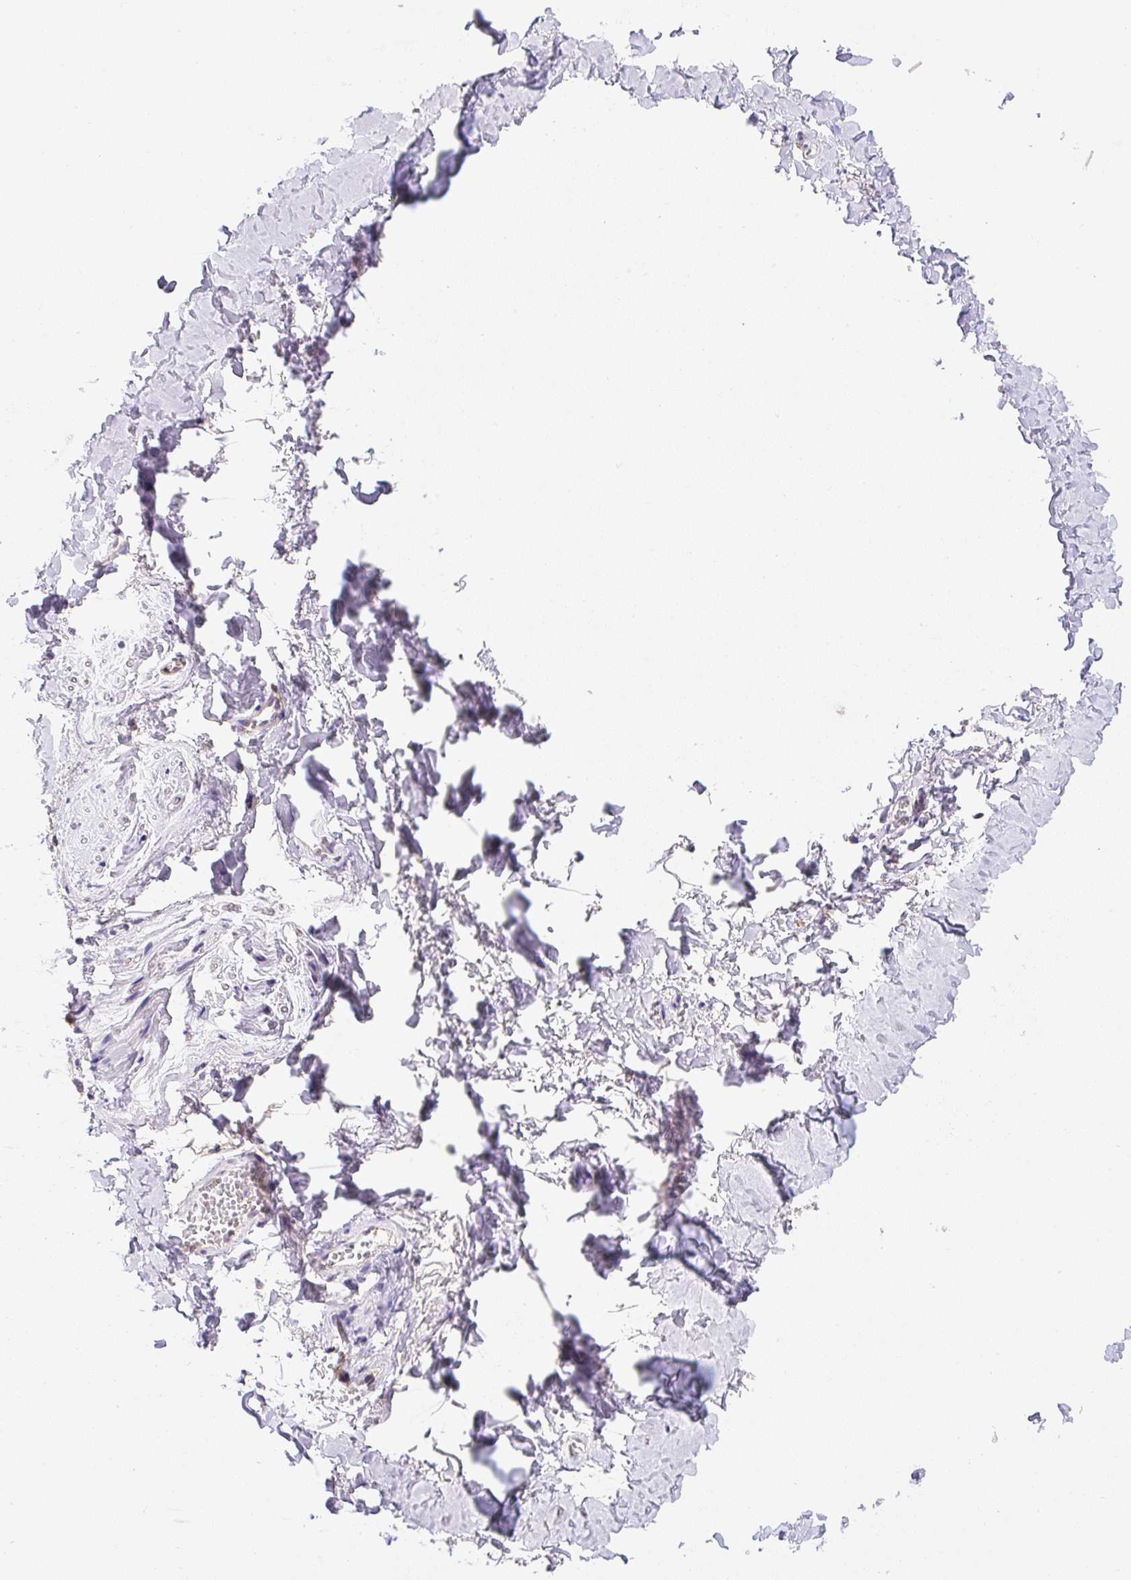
{"staining": {"intensity": "negative", "quantity": "none", "location": "none"}, "tissue": "soft tissue", "cell_type": "Chondrocytes", "image_type": "normal", "snomed": [{"axis": "morphology", "description": "Normal tissue, NOS"}, {"axis": "topography", "description": "Vulva"}, {"axis": "topography", "description": "Vagina"}, {"axis": "topography", "description": "Peripheral nerve tissue"}], "caption": "Immunohistochemistry (IHC) histopathology image of normal soft tissue: human soft tissue stained with DAB exhibits no significant protein expression in chondrocytes. (Brightfield microscopy of DAB (3,3'-diaminobenzidine) immunohistochemistry (IHC) at high magnification).", "gene": "PLA2G4A", "patient": {"sex": "female", "age": 66}}